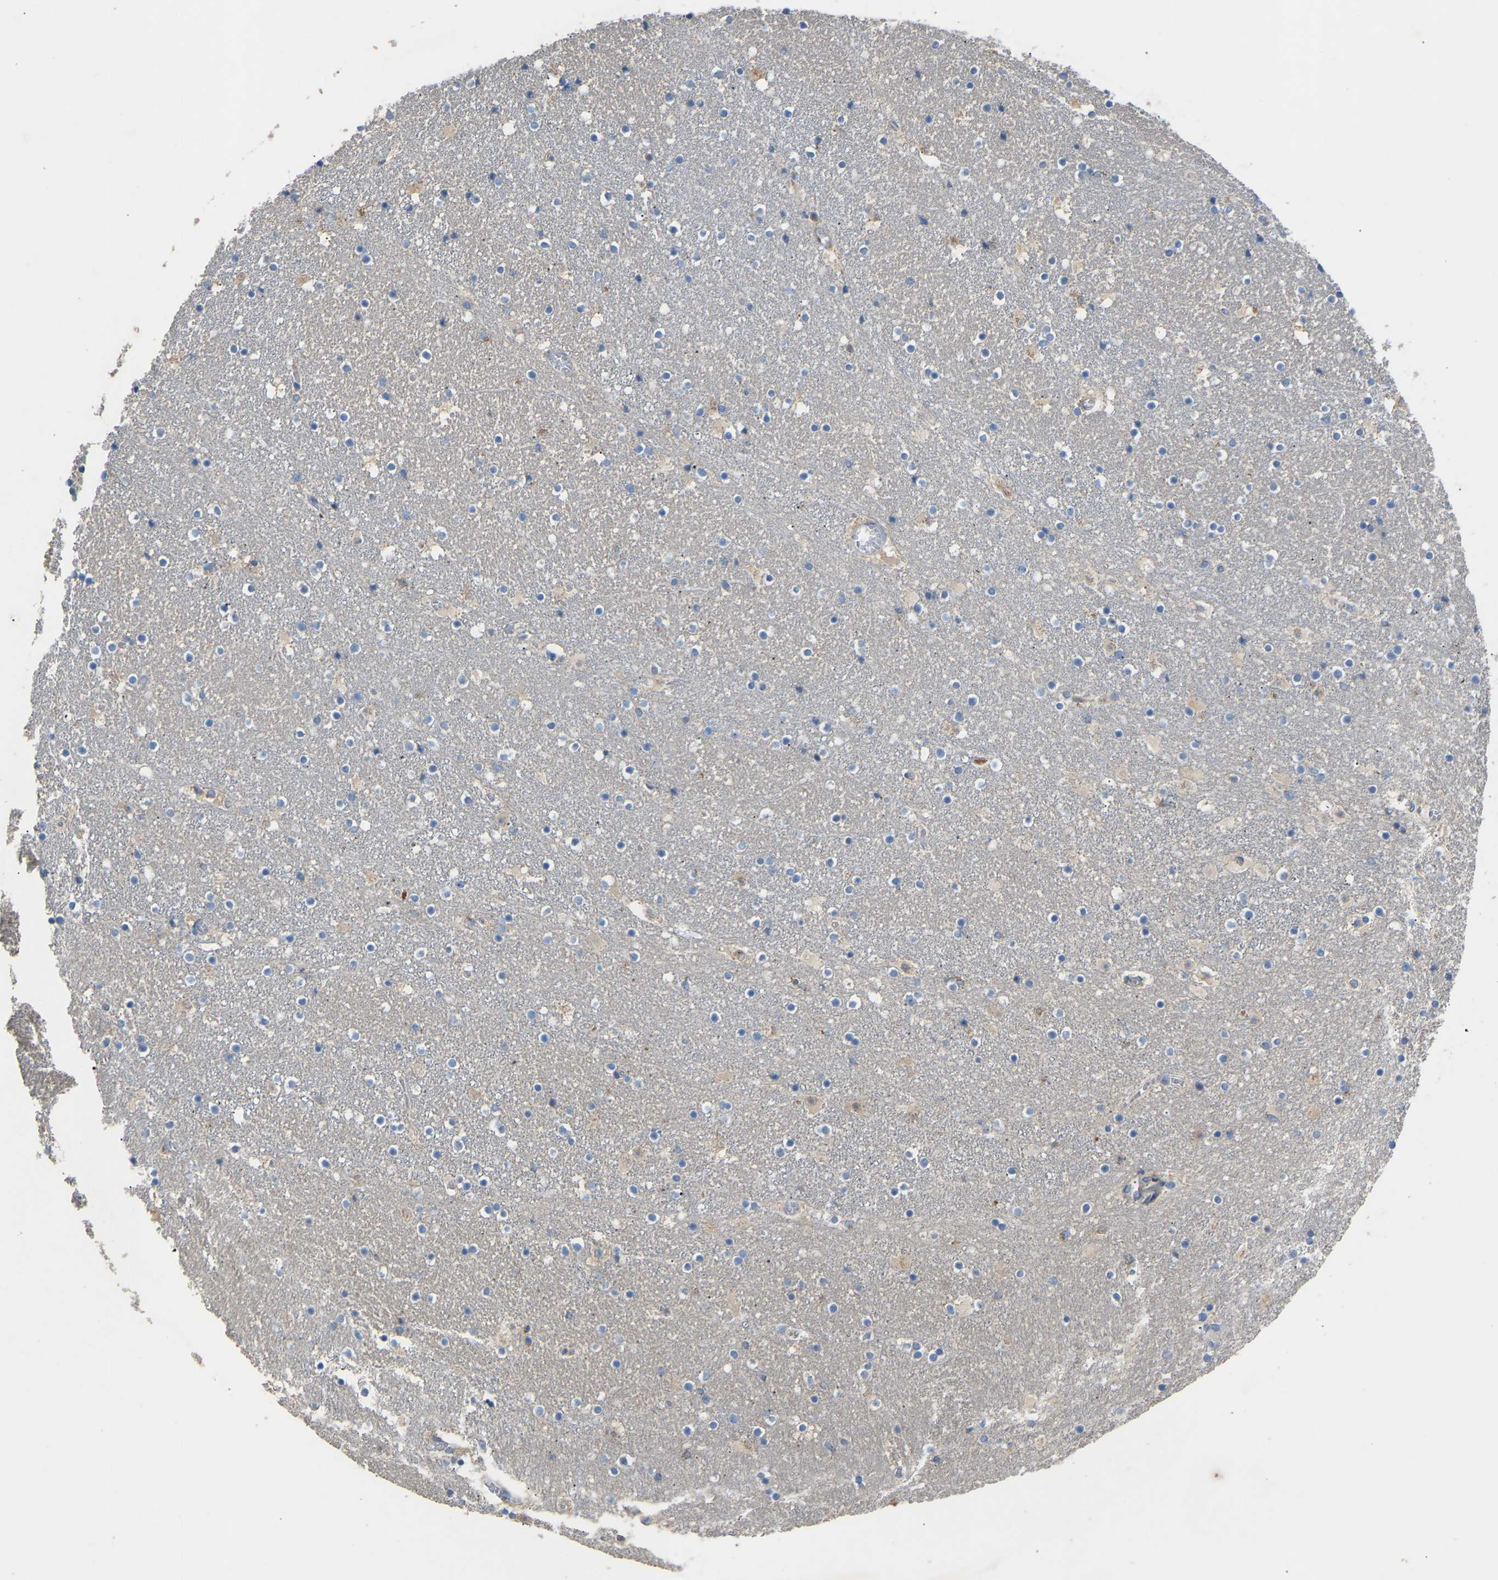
{"staining": {"intensity": "negative", "quantity": "none", "location": "none"}, "tissue": "caudate", "cell_type": "Glial cells", "image_type": "normal", "snomed": [{"axis": "morphology", "description": "Normal tissue, NOS"}, {"axis": "topography", "description": "Lateral ventricle wall"}], "caption": "Histopathology image shows no protein expression in glial cells of benign caudate. (DAB (3,3'-diaminobenzidine) immunohistochemistry, high magnification).", "gene": "RGP1", "patient": {"sex": "male", "age": 45}}